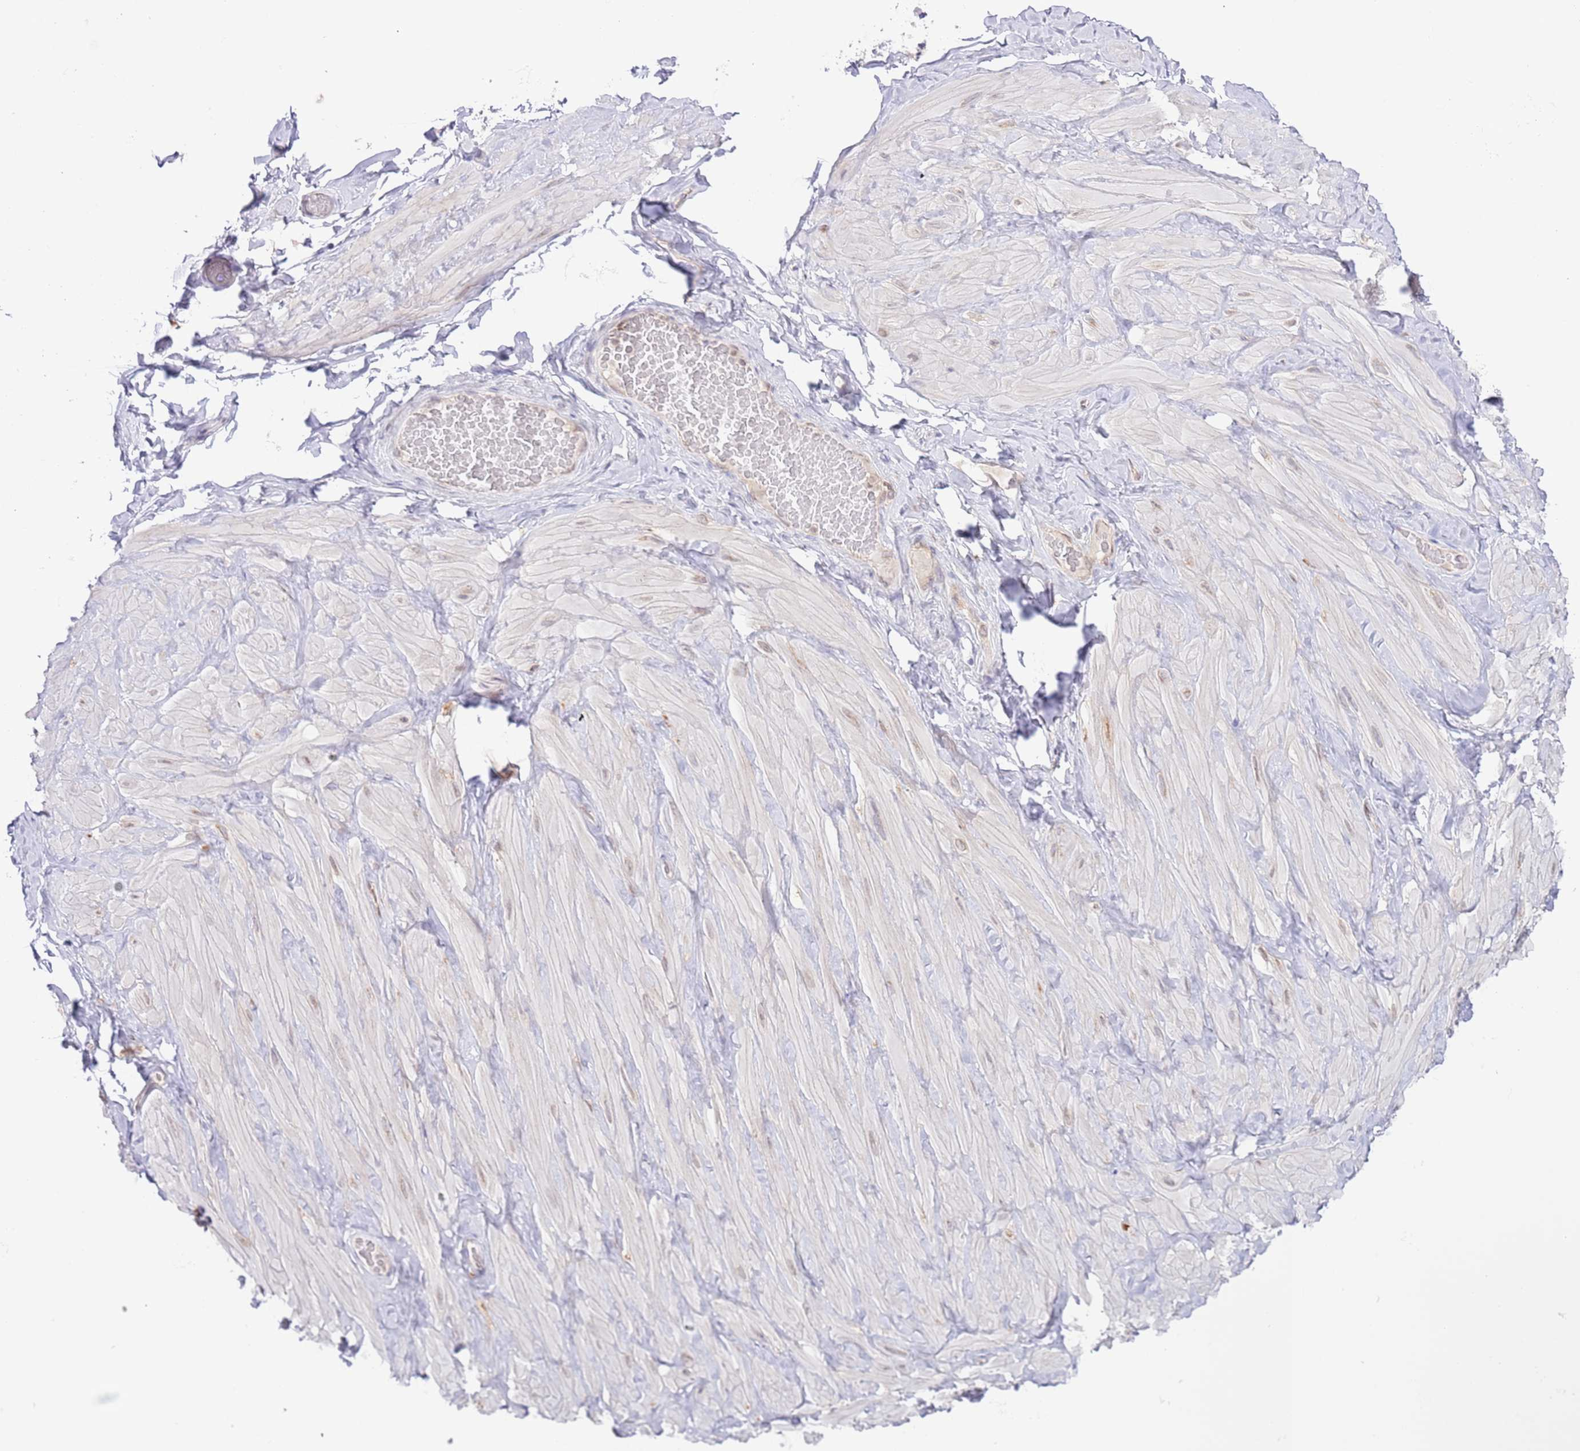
{"staining": {"intensity": "negative", "quantity": "none", "location": "none"}, "tissue": "soft tissue", "cell_type": "Fibroblasts", "image_type": "normal", "snomed": [{"axis": "morphology", "description": "Normal tissue, NOS"}, {"axis": "topography", "description": "Soft tissue"}, {"axis": "topography", "description": "Vascular tissue"}], "caption": "The image shows no significant staining in fibroblasts of soft tissue.", "gene": "EBPL", "patient": {"sex": "male", "age": 41}}